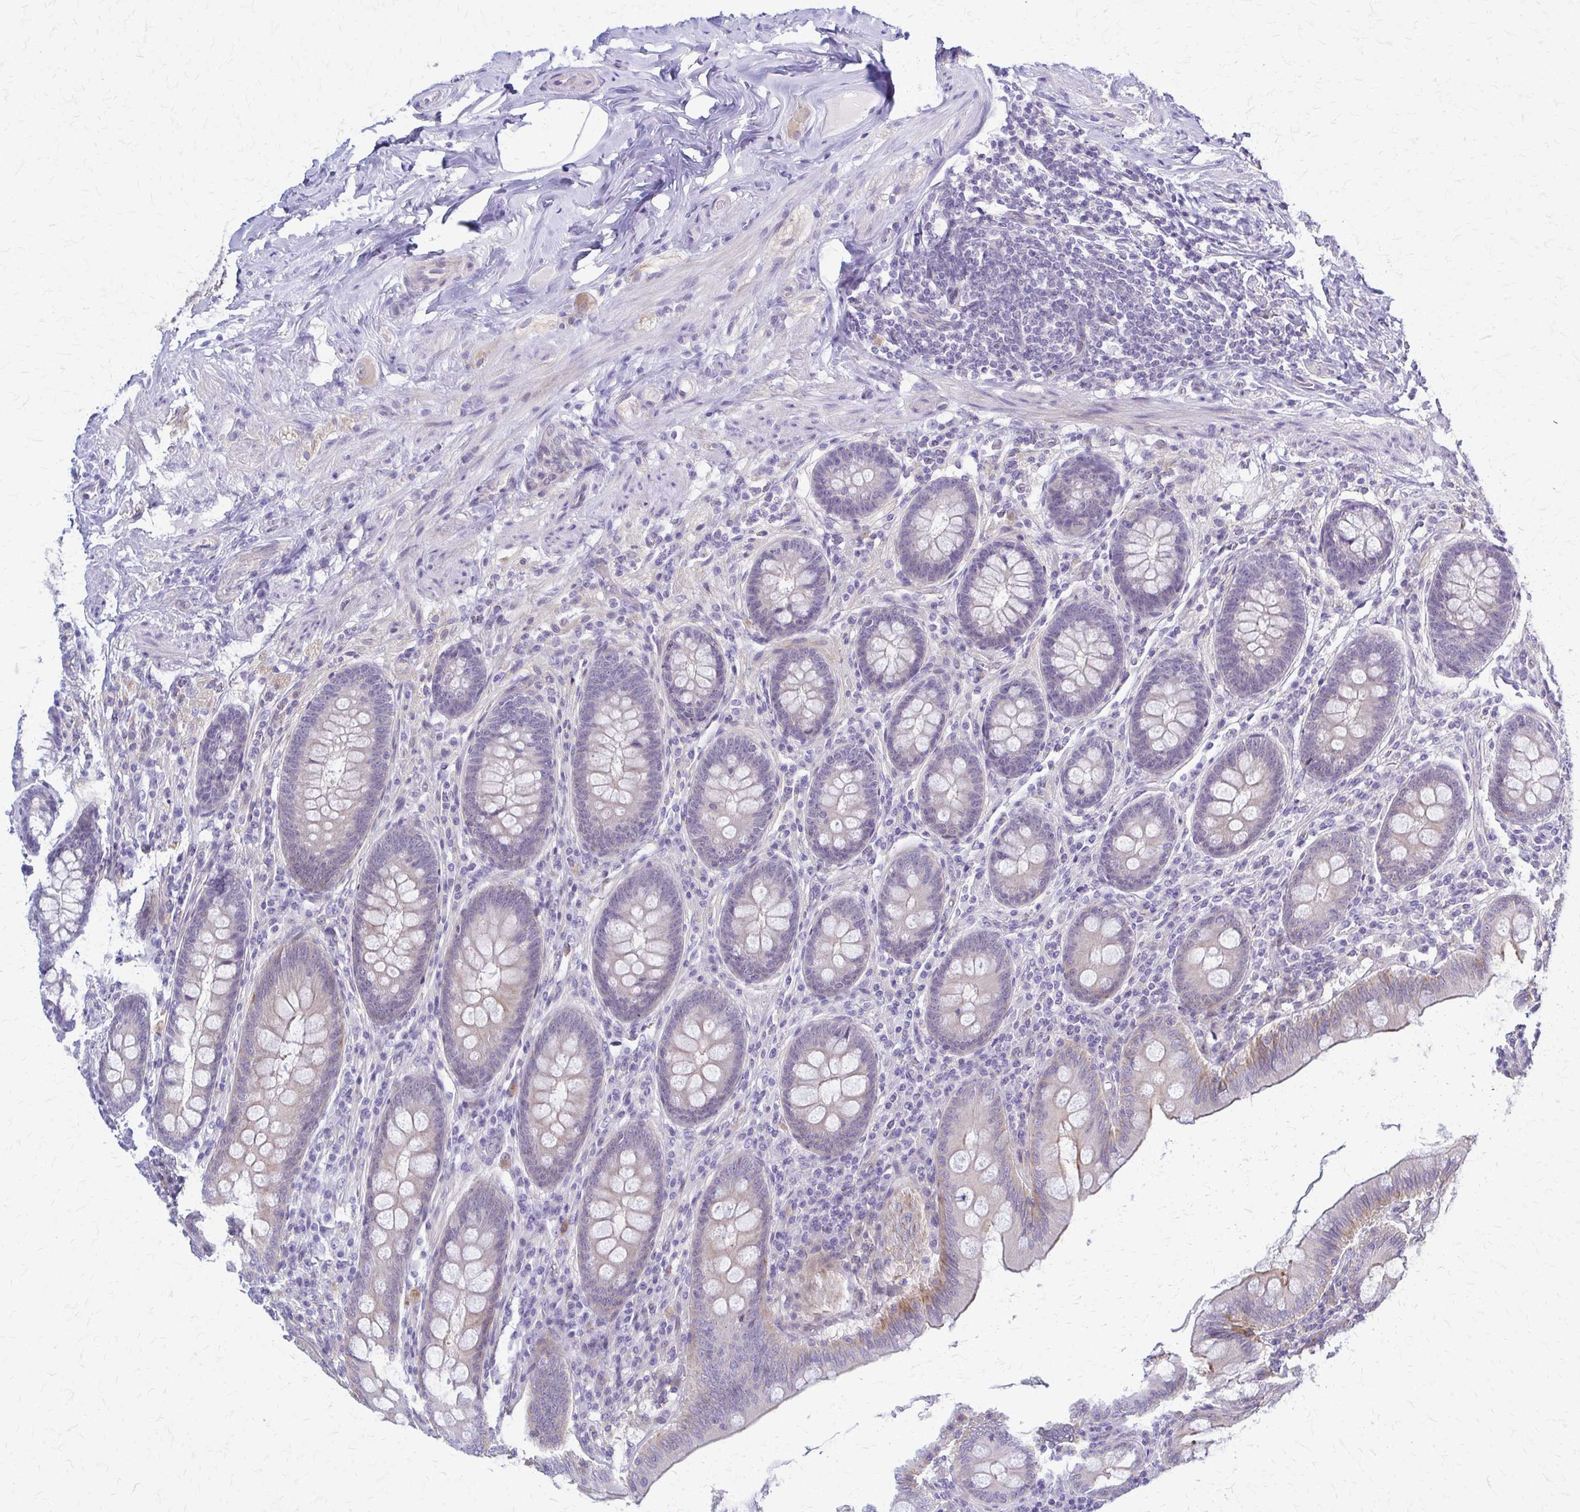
{"staining": {"intensity": "weak", "quantity": "<25%", "location": "cytoplasmic/membranous"}, "tissue": "appendix", "cell_type": "Glandular cells", "image_type": "normal", "snomed": [{"axis": "morphology", "description": "Normal tissue, NOS"}, {"axis": "topography", "description": "Appendix"}], "caption": "High power microscopy micrograph of an immunohistochemistry (IHC) photomicrograph of unremarkable appendix, revealing no significant staining in glandular cells.", "gene": "RHOBTB2", "patient": {"sex": "male", "age": 71}}